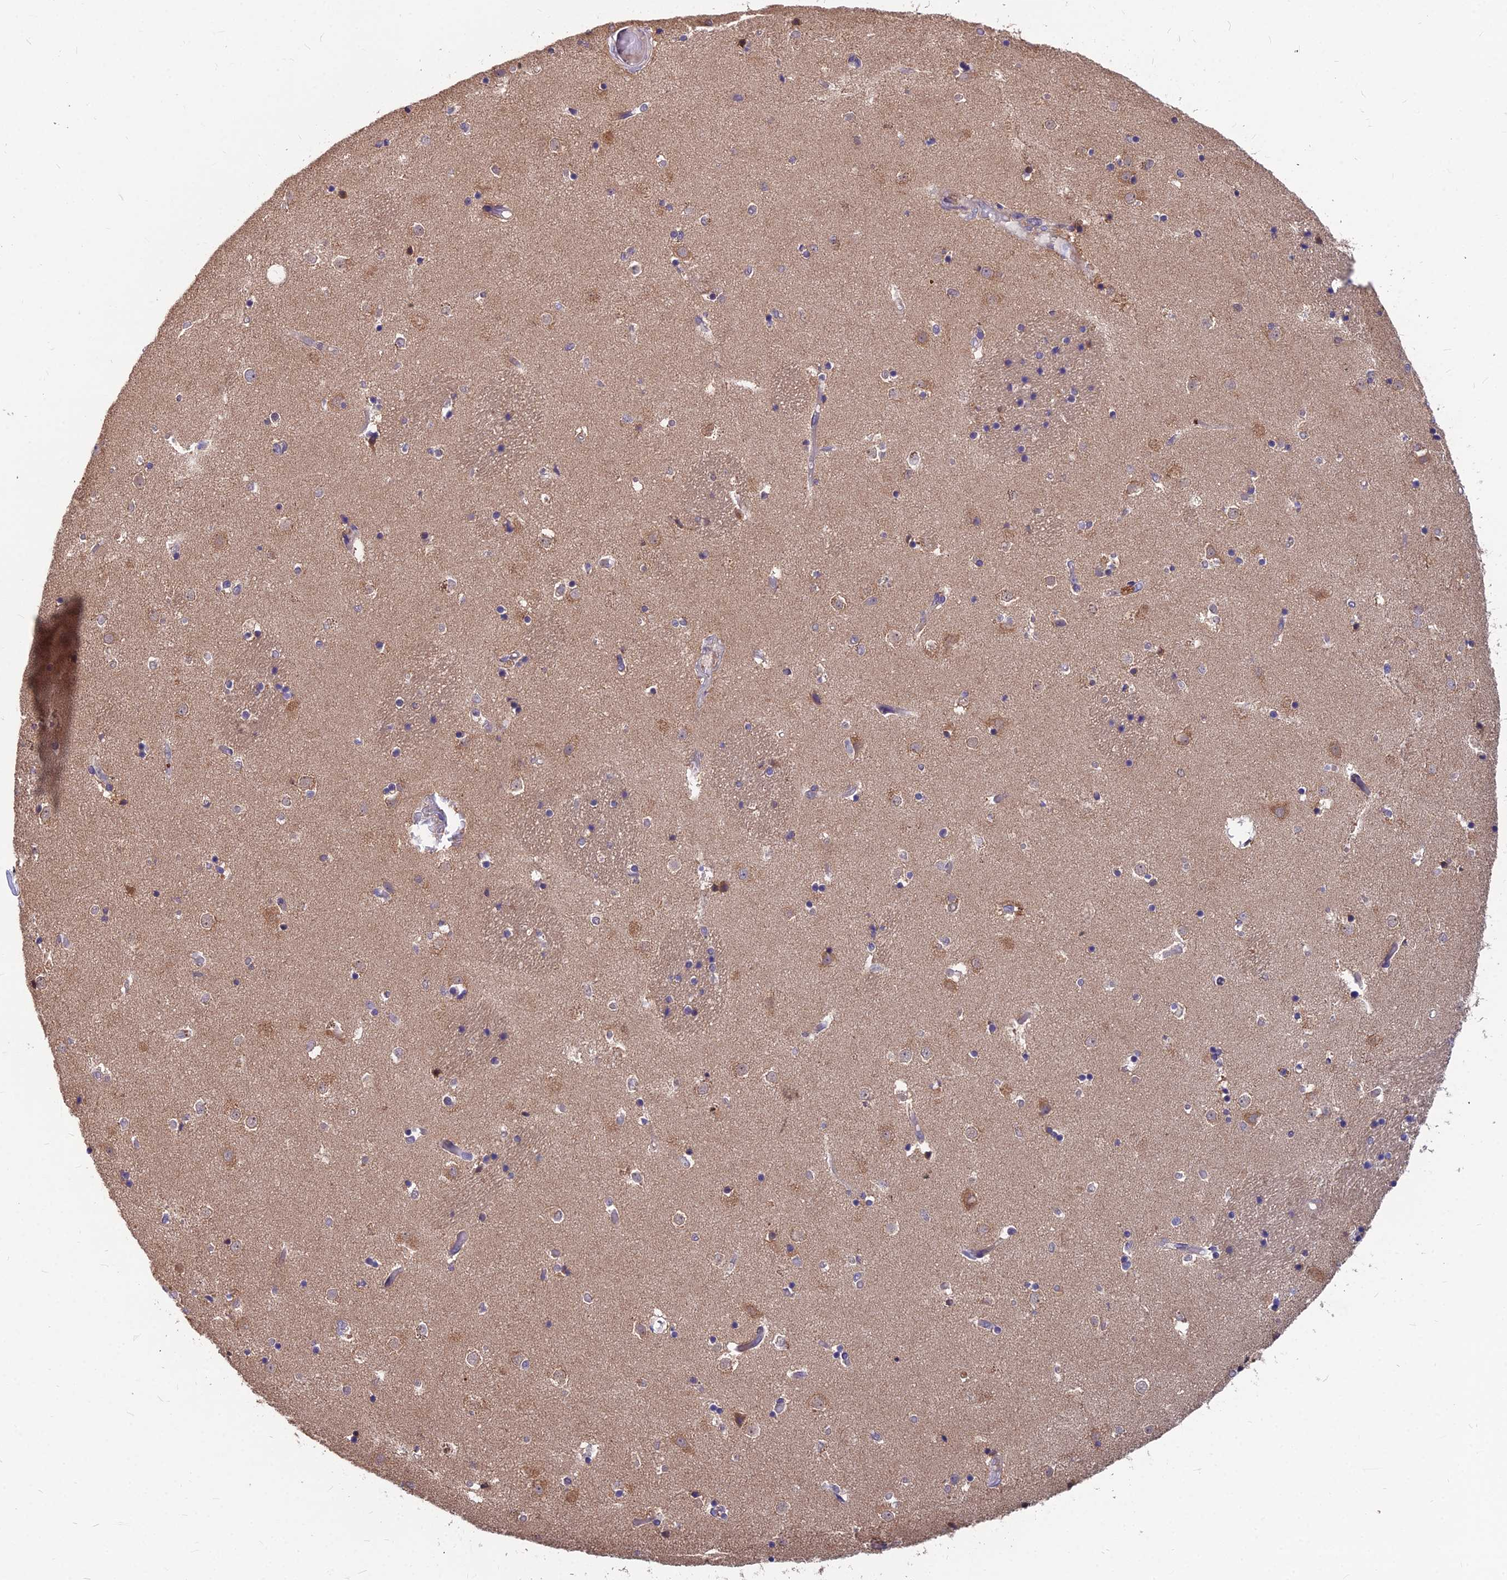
{"staining": {"intensity": "negative", "quantity": "none", "location": "none"}, "tissue": "caudate", "cell_type": "Glial cells", "image_type": "normal", "snomed": [{"axis": "morphology", "description": "Normal tissue, NOS"}, {"axis": "topography", "description": "Lateral ventricle wall"}], "caption": "Immunohistochemistry photomicrograph of normal caudate stained for a protein (brown), which shows no expression in glial cells. (Immunohistochemistry (ihc), brightfield microscopy, high magnification).", "gene": "MVD", "patient": {"sex": "female", "age": 52}}